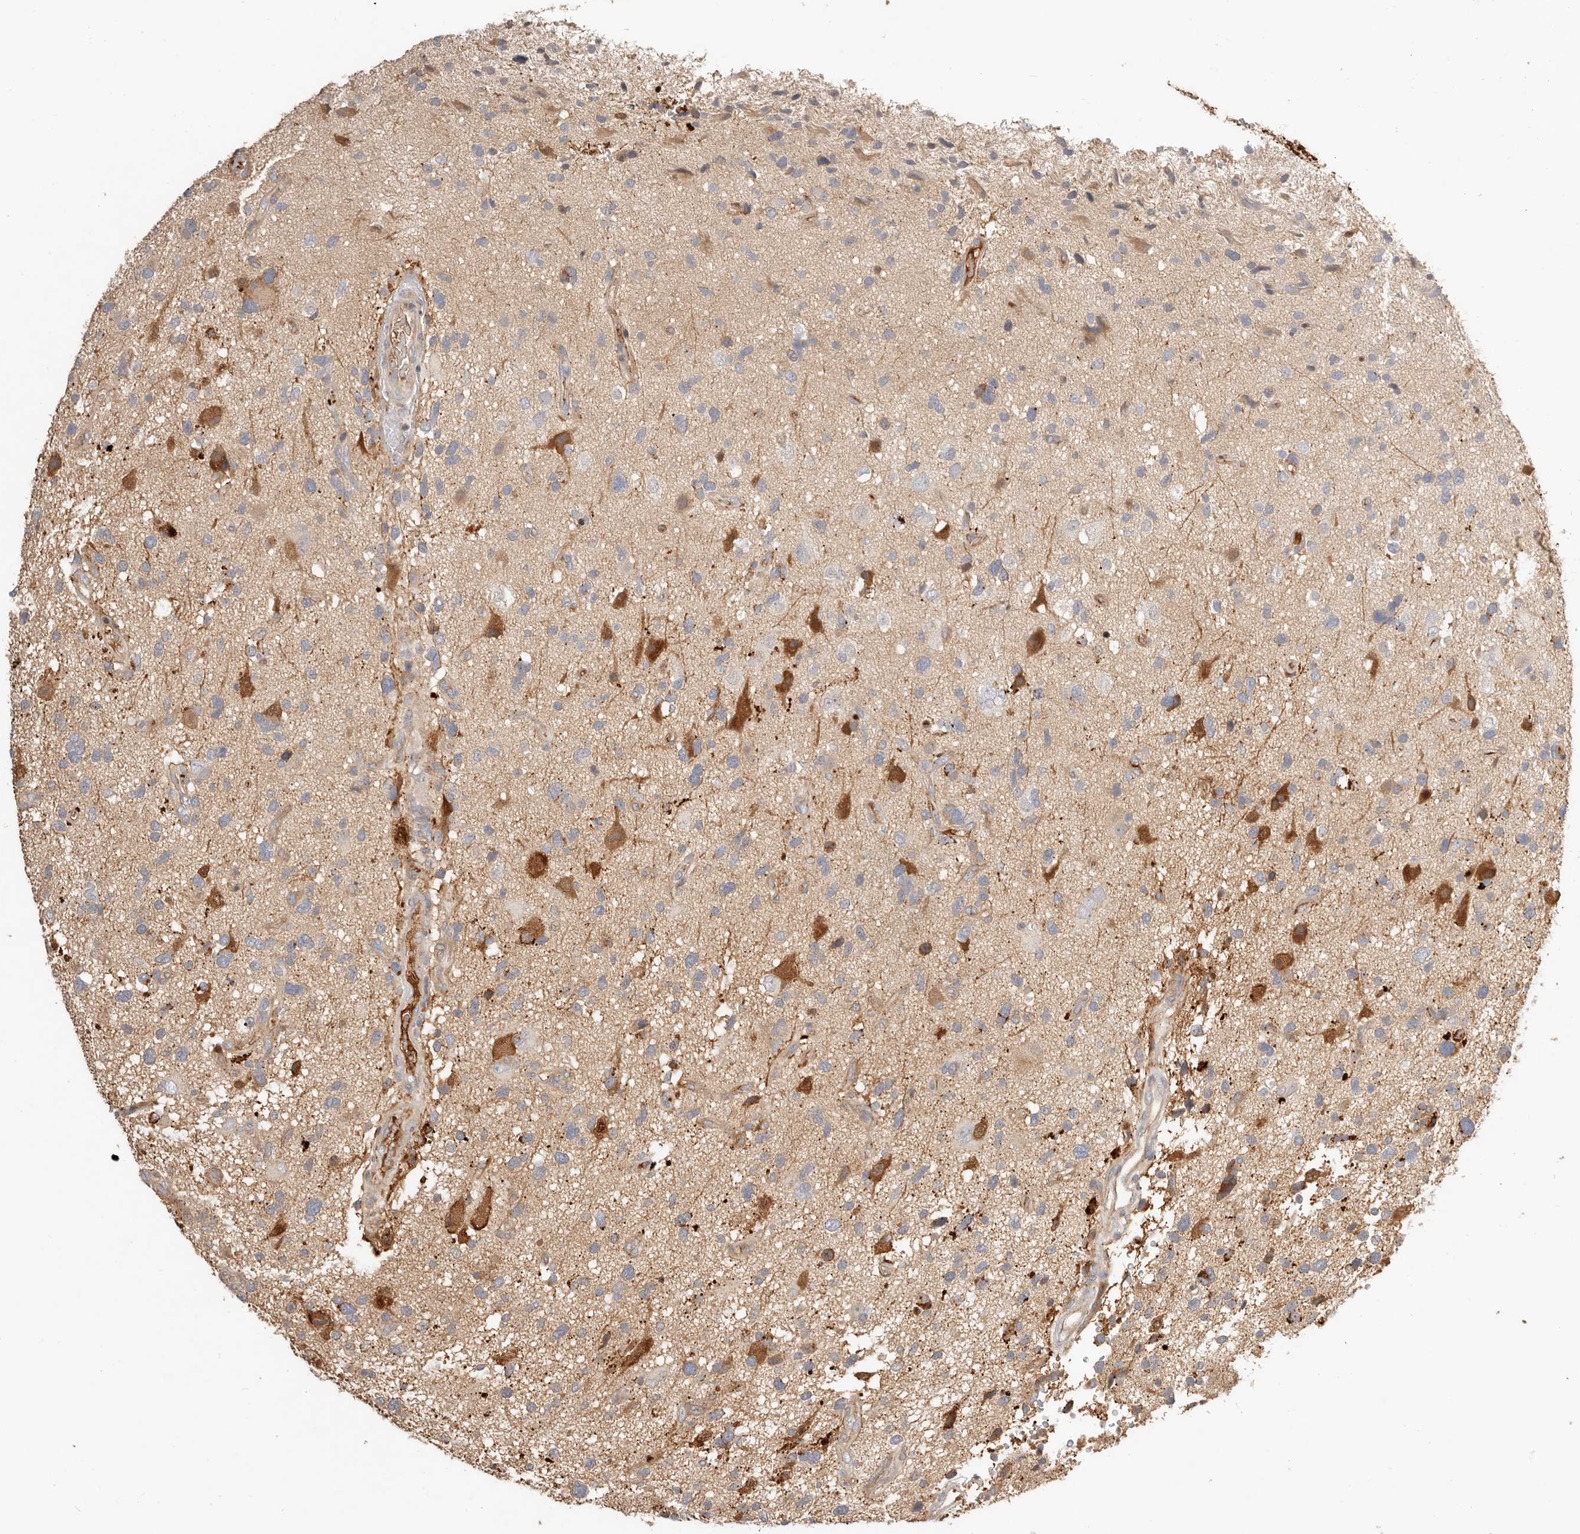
{"staining": {"intensity": "weak", "quantity": "<25%", "location": "cytoplasmic/membranous"}, "tissue": "glioma", "cell_type": "Tumor cells", "image_type": "cancer", "snomed": [{"axis": "morphology", "description": "Glioma, malignant, High grade"}, {"axis": "topography", "description": "Brain"}], "caption": "Immunohistochemical staining of human malignant high-grade glioma reveals no significant positivity in tumor cells.", "gene": "MTFR2", "patient": {"sex": "male", "age": 33}}